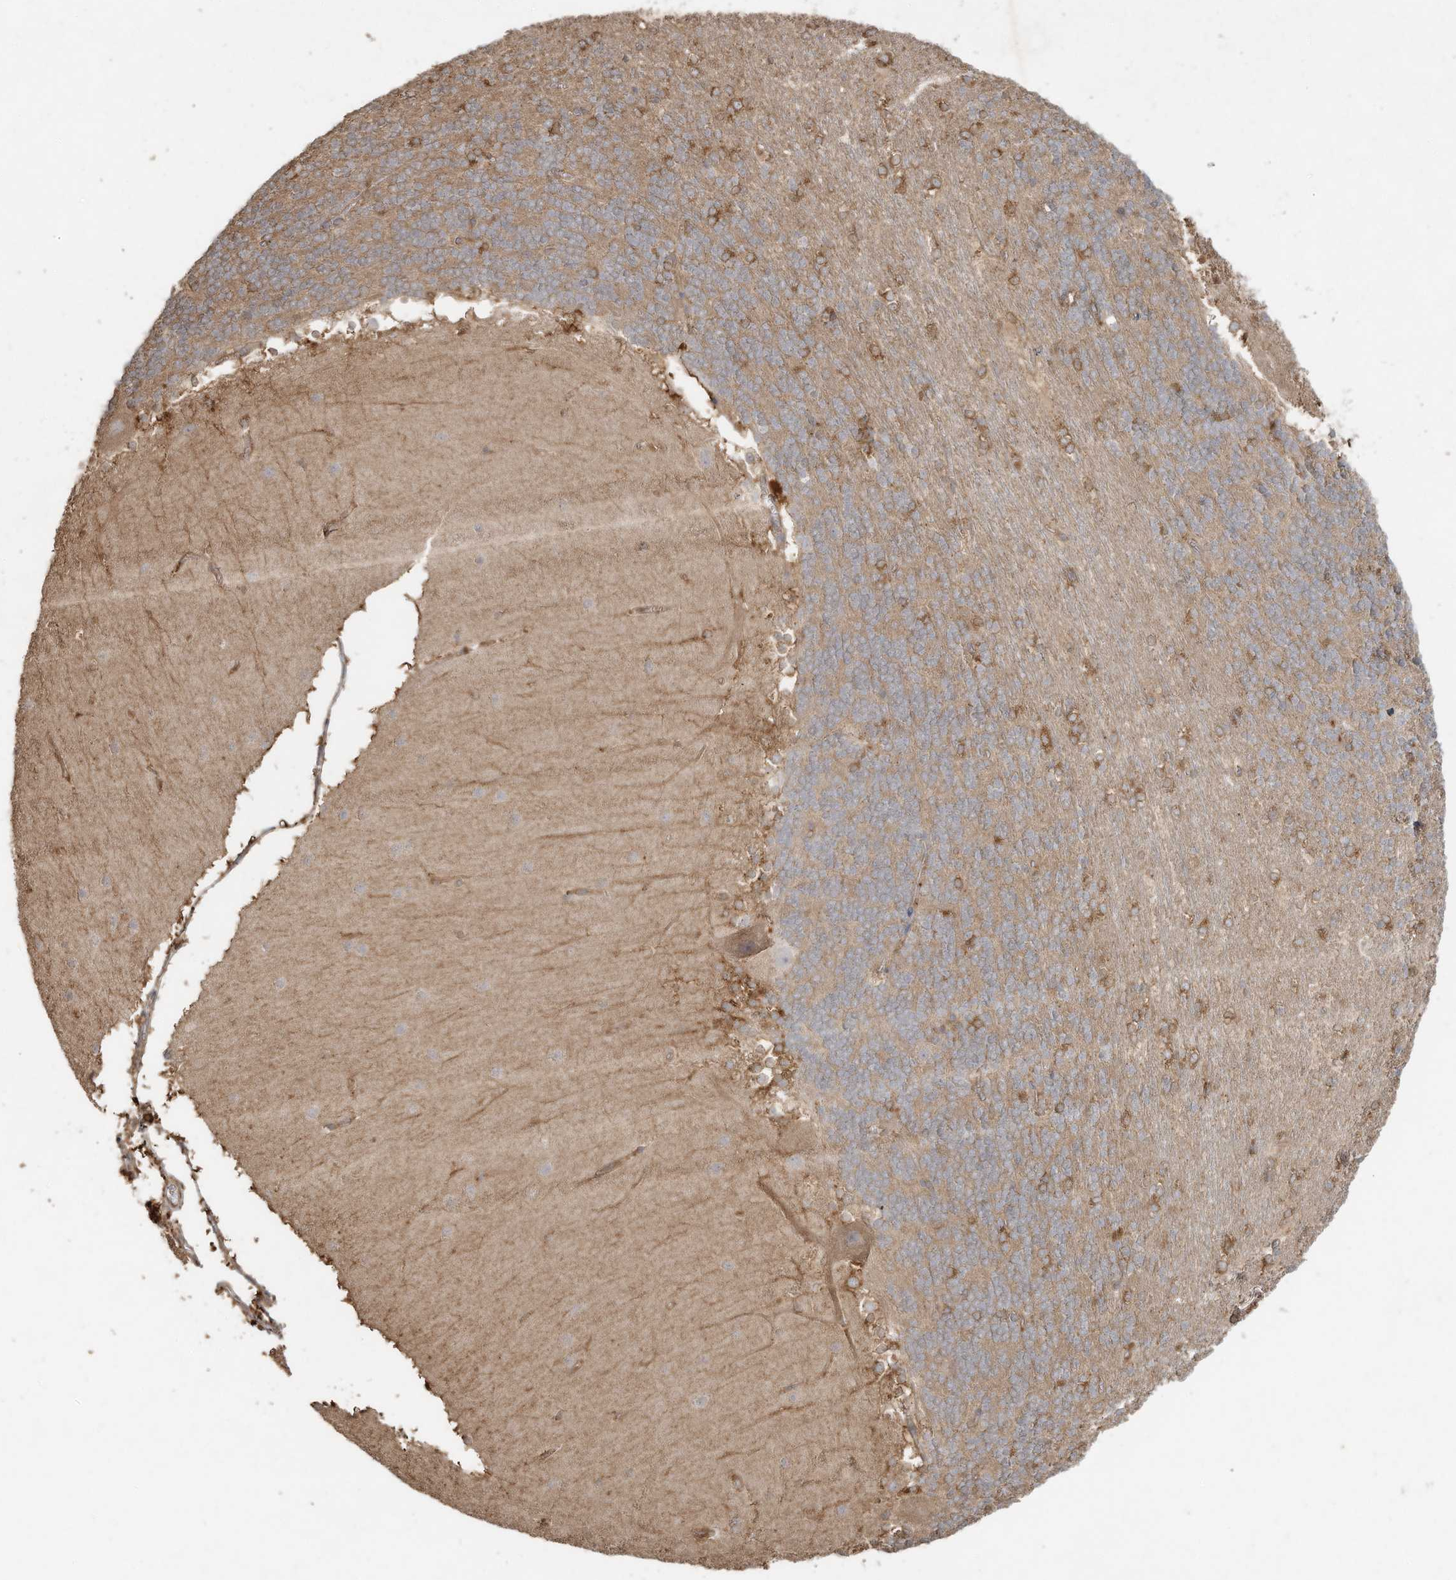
{"staining": {"intensity": "weak", "quantity": "25%-75%", "location": "cytoplasmic/membranous"}, "tissue": "cerebellum", "cell_type": "Cells in granular layer", "image_type": "normal", "snomed": [{"axis": "morphology", "description": "Normal tissue, NOS"}, {"axis": "topography", "description": "Cerebellum"}], "caption": "Brown immunohistochemical staining in unremarkable human cerebellum shows weak cytoplasmic/membranous expression in approximately 25%-75% of cells in granular layer.", "gene": "DYNC1I2", "patient": {"sex": "female", "age": 19}}